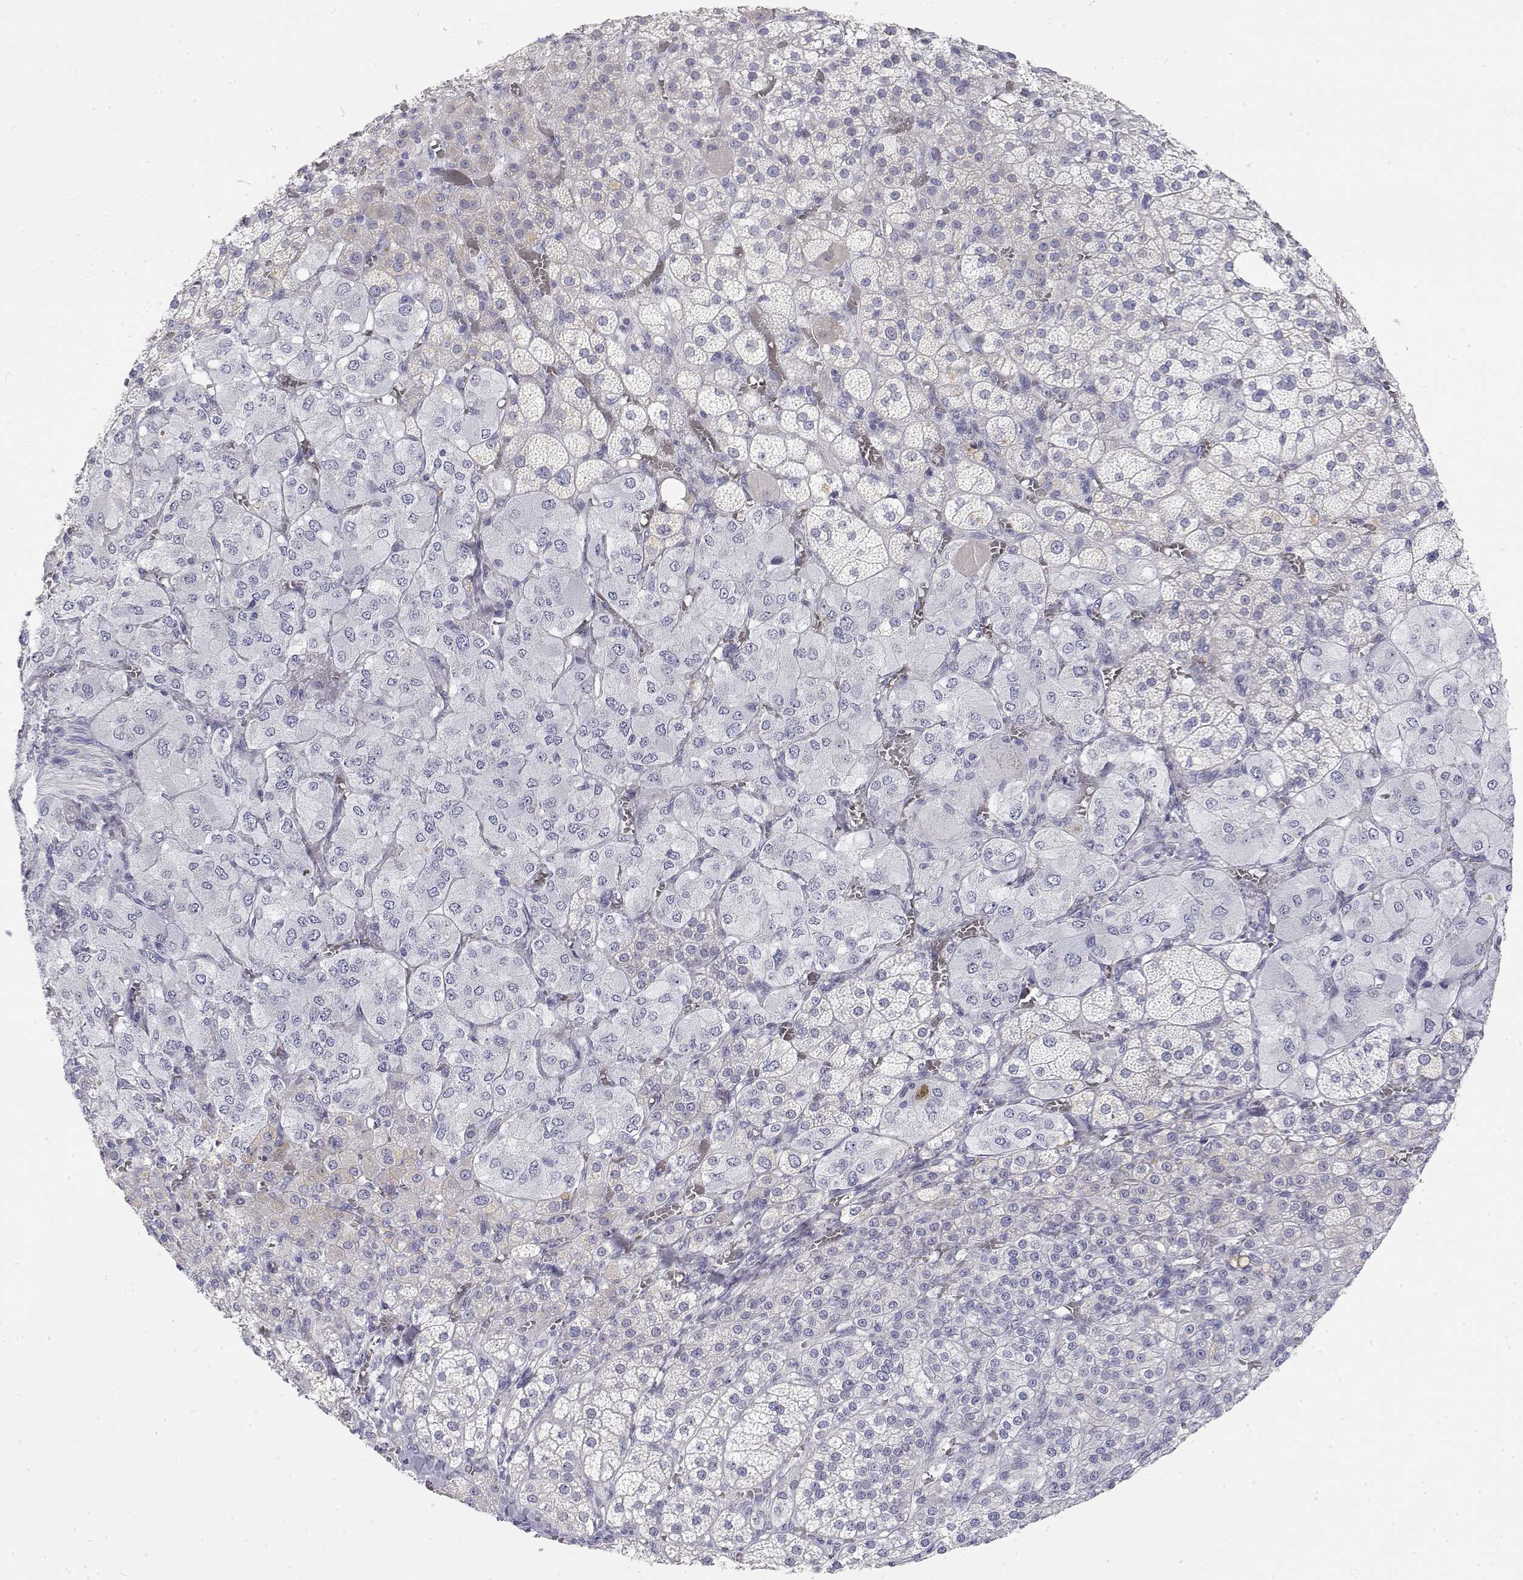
{"staining": {"intensity": "weak", "quantity": "<25%", "location": "cytoplasmic/membranous"}, "tissue": "adrenal gland", "cell_type": "Glandular cells", "image_type": "normal", "snomed": [{"axis": "morphology", "description": "Normal tissue, NOS"}, {"axis": "topography", "description": "Adrenal gland"}], "caption": "High power microscopy photomicrograph of an immunohistochemistry (IHC) photomicrograph of unremarkable adrenal gland, revealing no significant expression in glandular cells.", "gene": "MISP", "patient": {"sex": "female", "age": 60}}